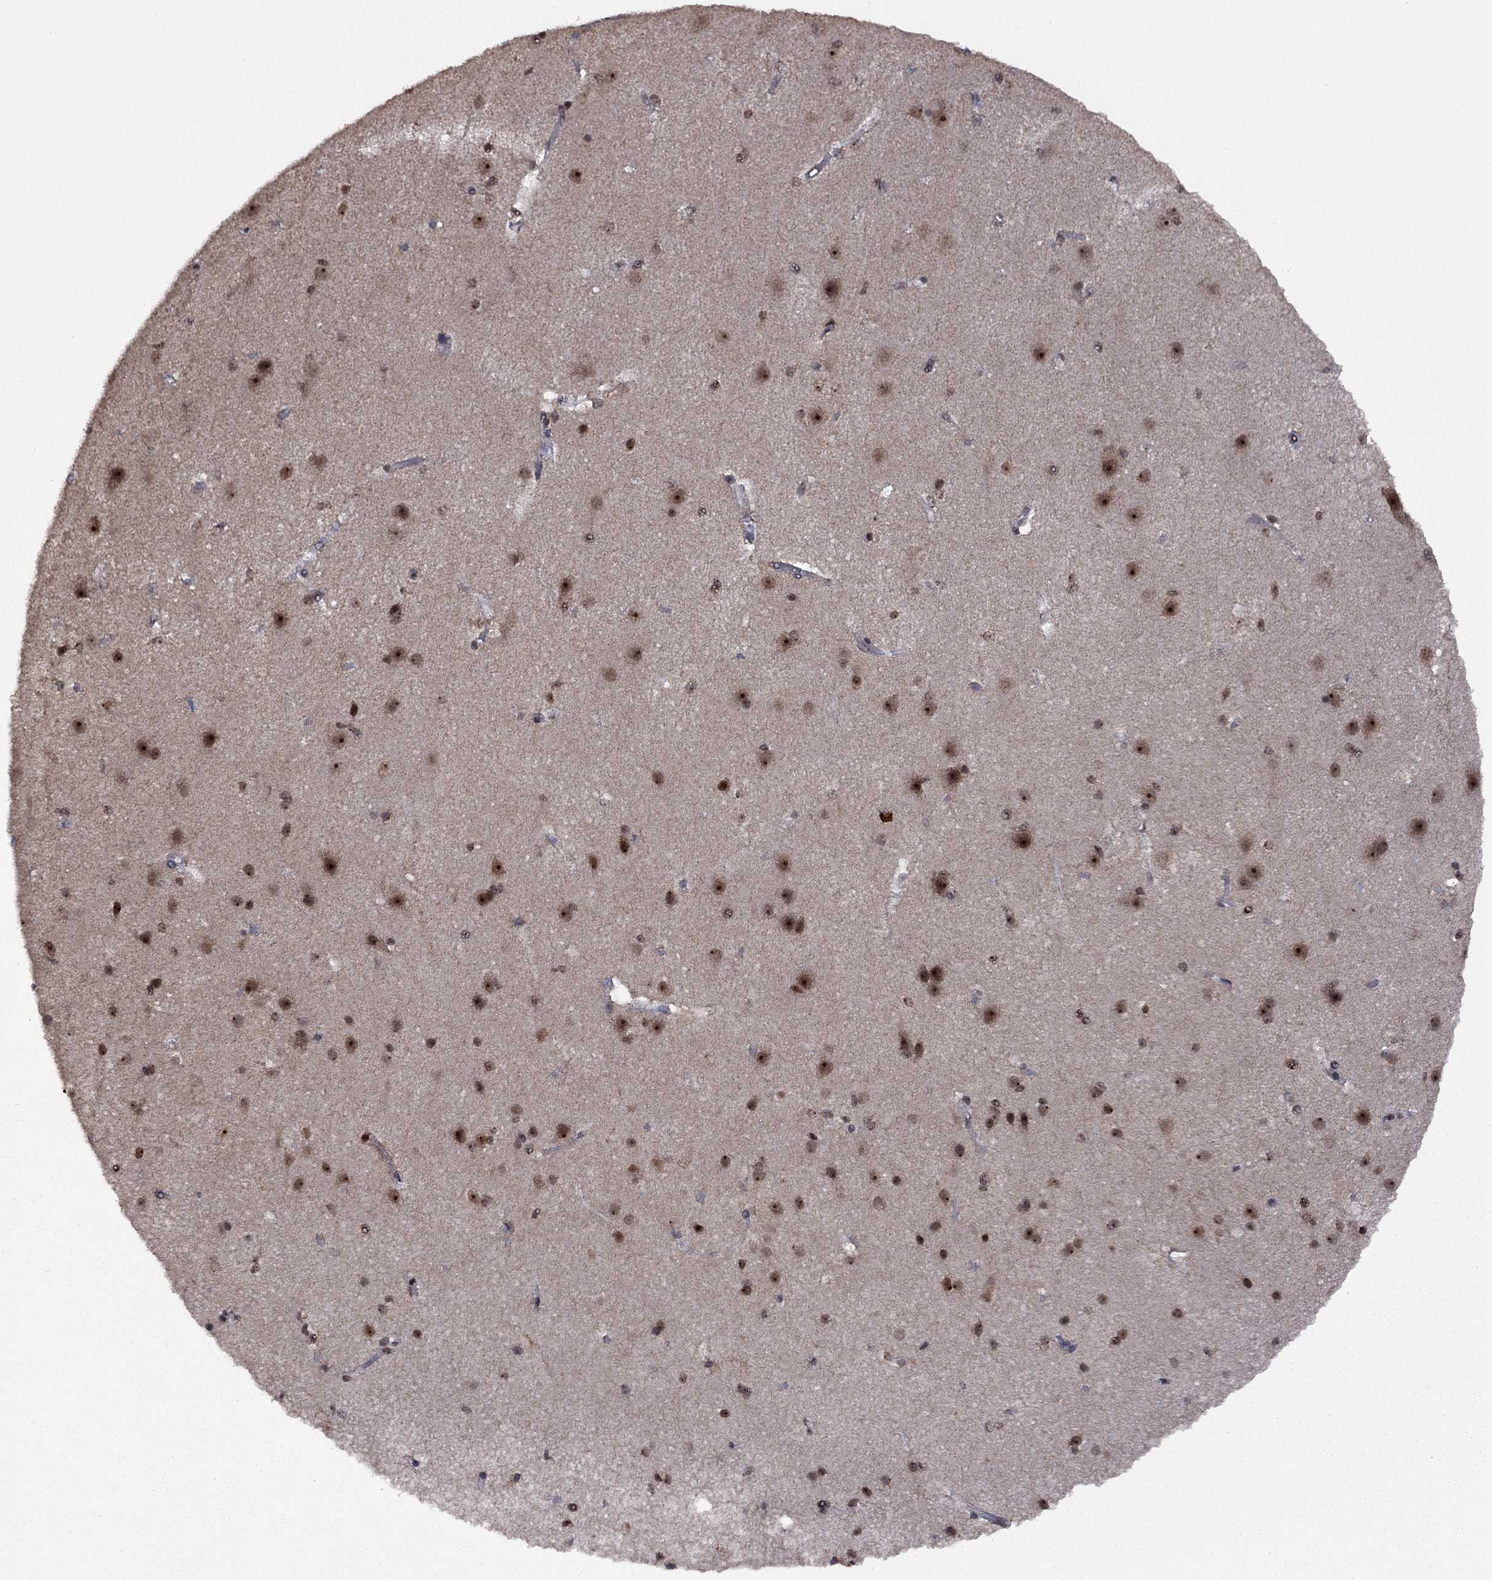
{"staining": {"intensity": "negative", "quantity": "none", "location": "none"}, "tissue": "cerebral cortex", "cell_type": "Endothelial cells", "image_type": "normal", "snomed": [{"axis": "morphology", "description": "Normal tissue, NOS"}, {"axis": "topography", "description": "Cerebral cortex"}], "caption": "Normal cerebral cortex was stained to show a protein in brown. There is no significant expression in endothelial cells. The staining is performed using DAB (3,3'-diaminobenzidine) brown chromogen with nuclei counter-stained in using hematoxylin.", "gene": "FBLL1", "patient": {"sex": "male", "age": 37}}